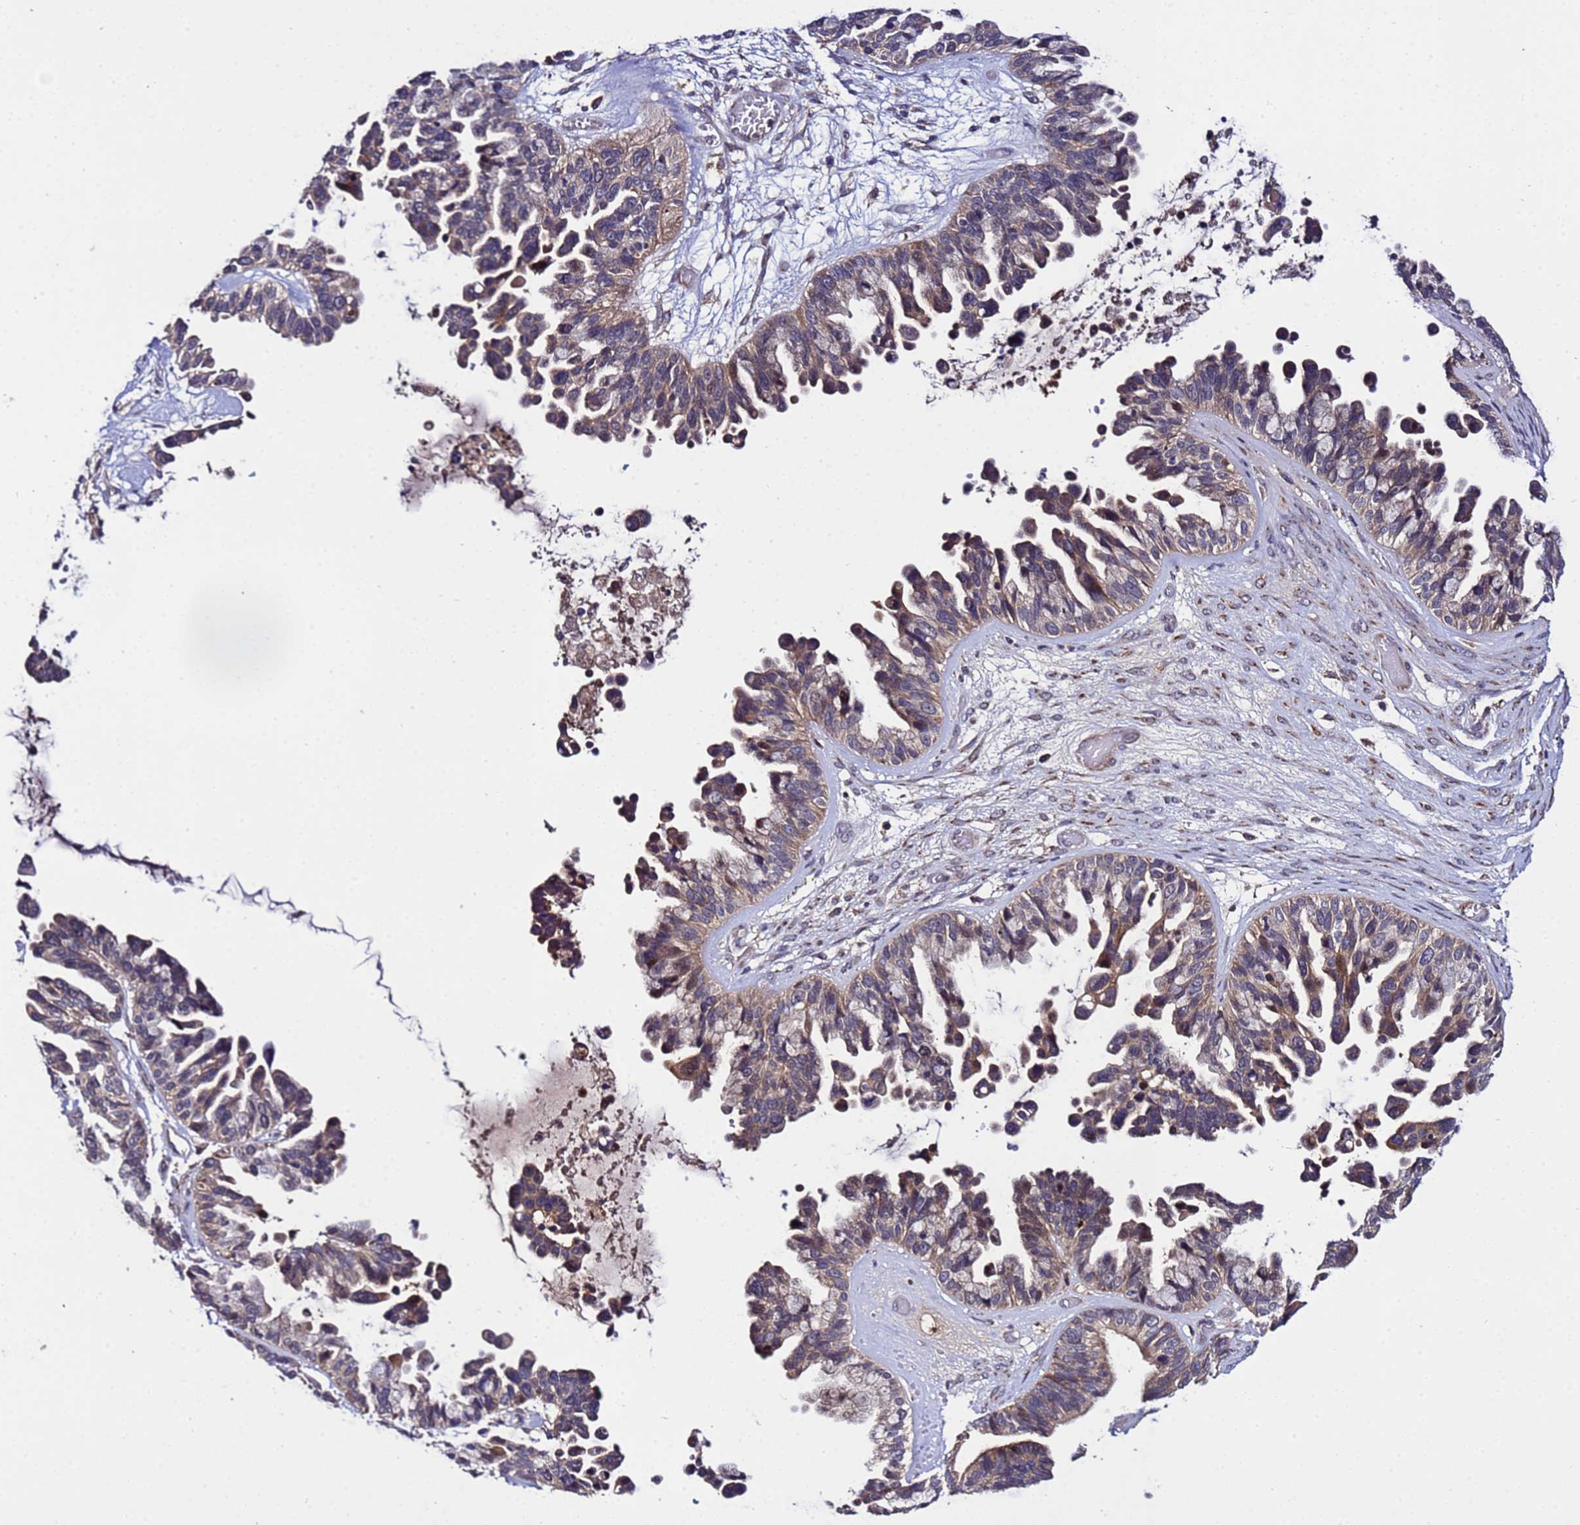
{"staining": {"intensity": "moderate", "quantity": "25%-75%", "location": "cytoplasmic/membranous"}, "tissue": "ovarian cancer", "cell_type": "Tumor cells", "image_type": "cancer", "snomed": [{"axis": "morphology", "description": "Cystadenocarcinoma, serous, NOS"}, {"axis": "topography", "description": "Ovary"}], "caption": "Protein staining of ovarian cancer tissue displays moderate cytoplasmic/membranous positivity in about 25%-75% of tumor cells. The protein is stained brown, and the nuclei are stained in blue (DAB IHC with brightfield microscopy, high magnification).", "gene": "PLXDC2", "patient": {"sex": "female", "age": 56}}